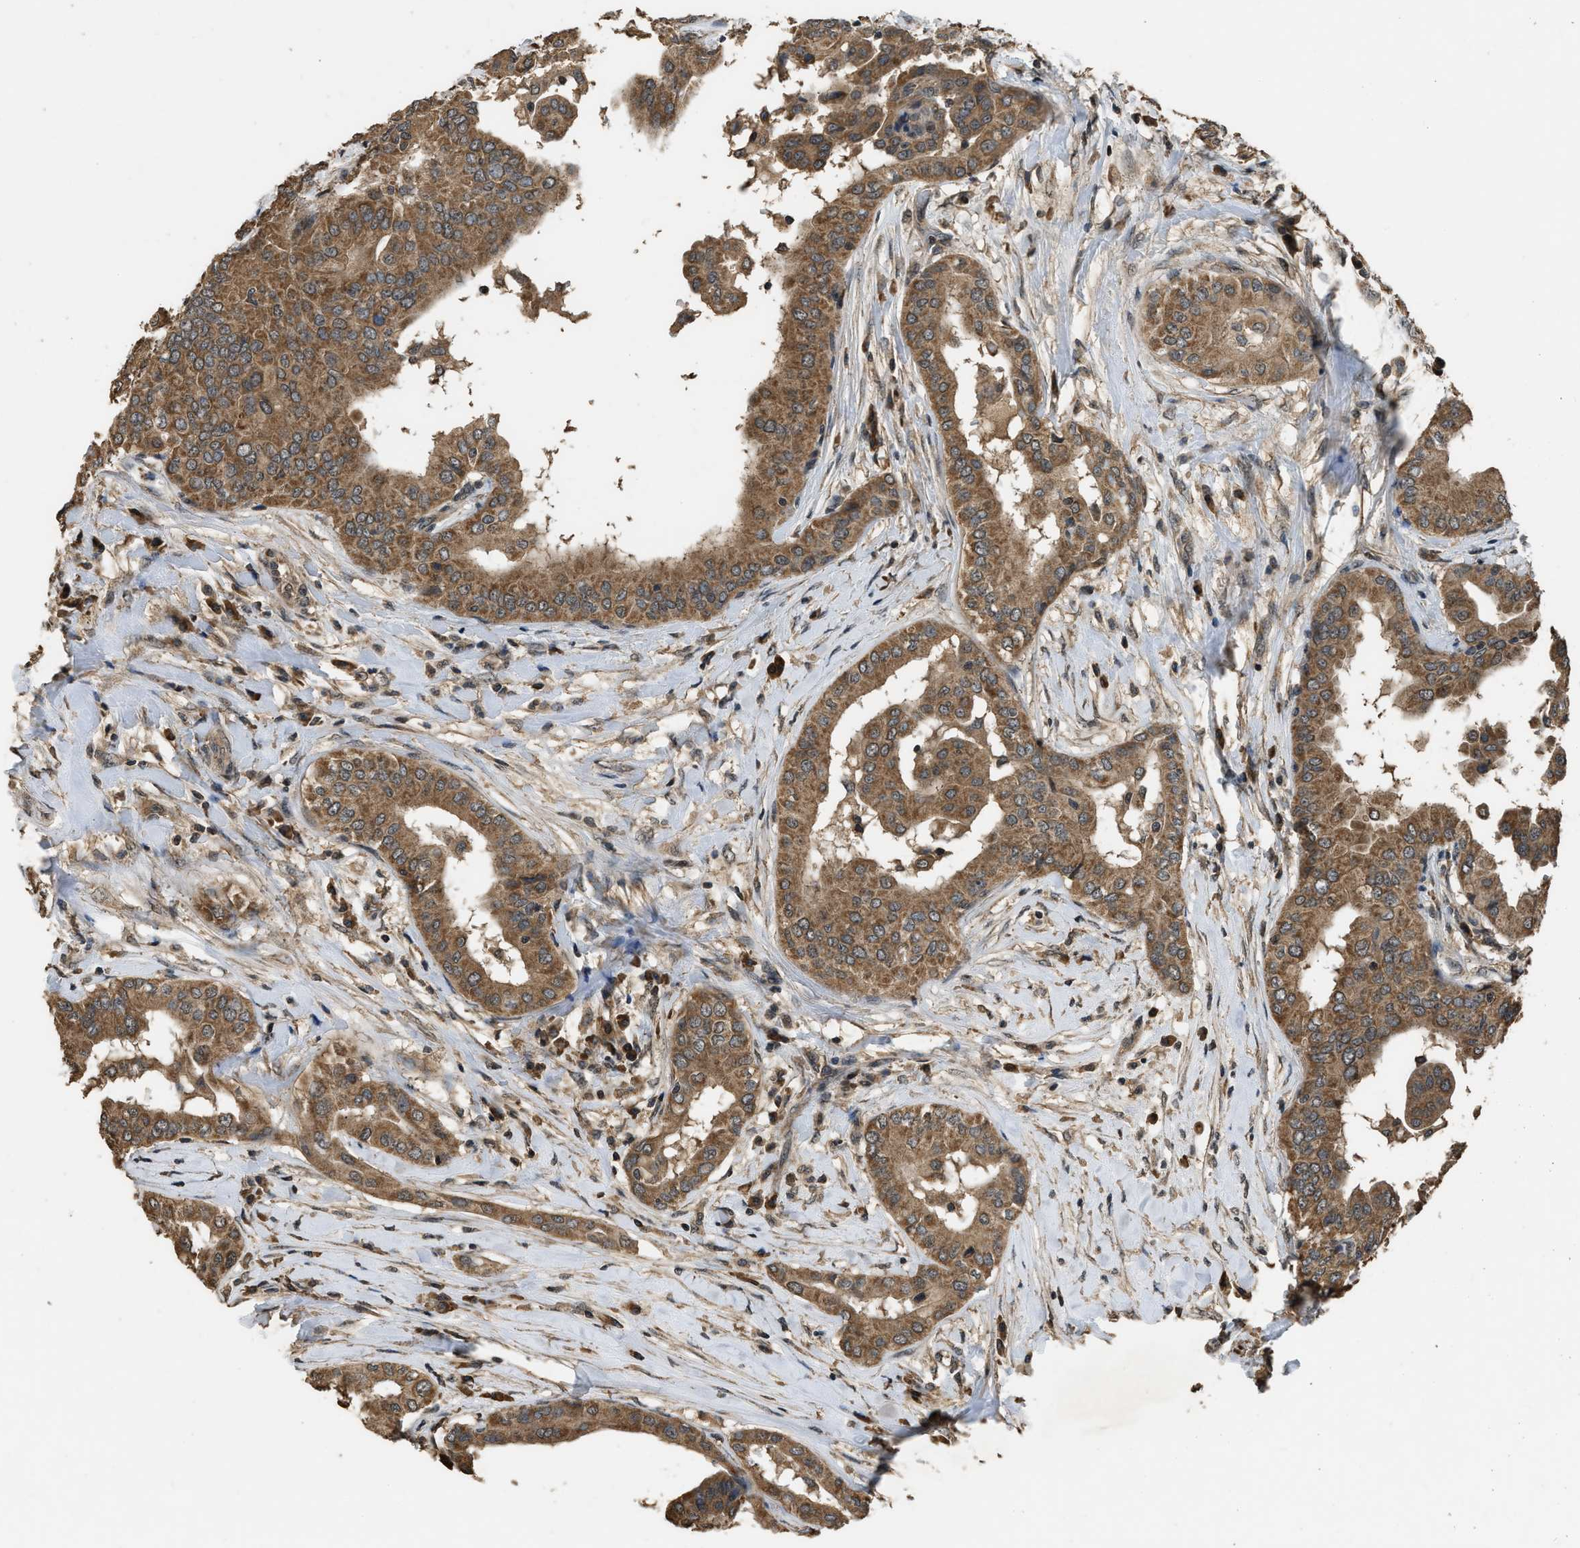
{"staining": {"intensity": "moderate", "quantity": ">75%", "location": "cytoplasmic/membranous"}, "tissue": "thyroid cancer", "cell_type": "Tumor cells", "image_type": "cancer", "snomed": [{"axis": "morphology", "description": "Papillary adenocarcinoma, NOS"}, {"axis": "topography", "description": "Thyroid gland"}], "caption": "IHC of human thyroid papillary adenocarcinoma displays medium levels of moderate cytoplasmic/membranous expression in approximately >75% of tumor cells.", "gene": "DENND6B", "patient": {"sex": "male", "age": 33}}